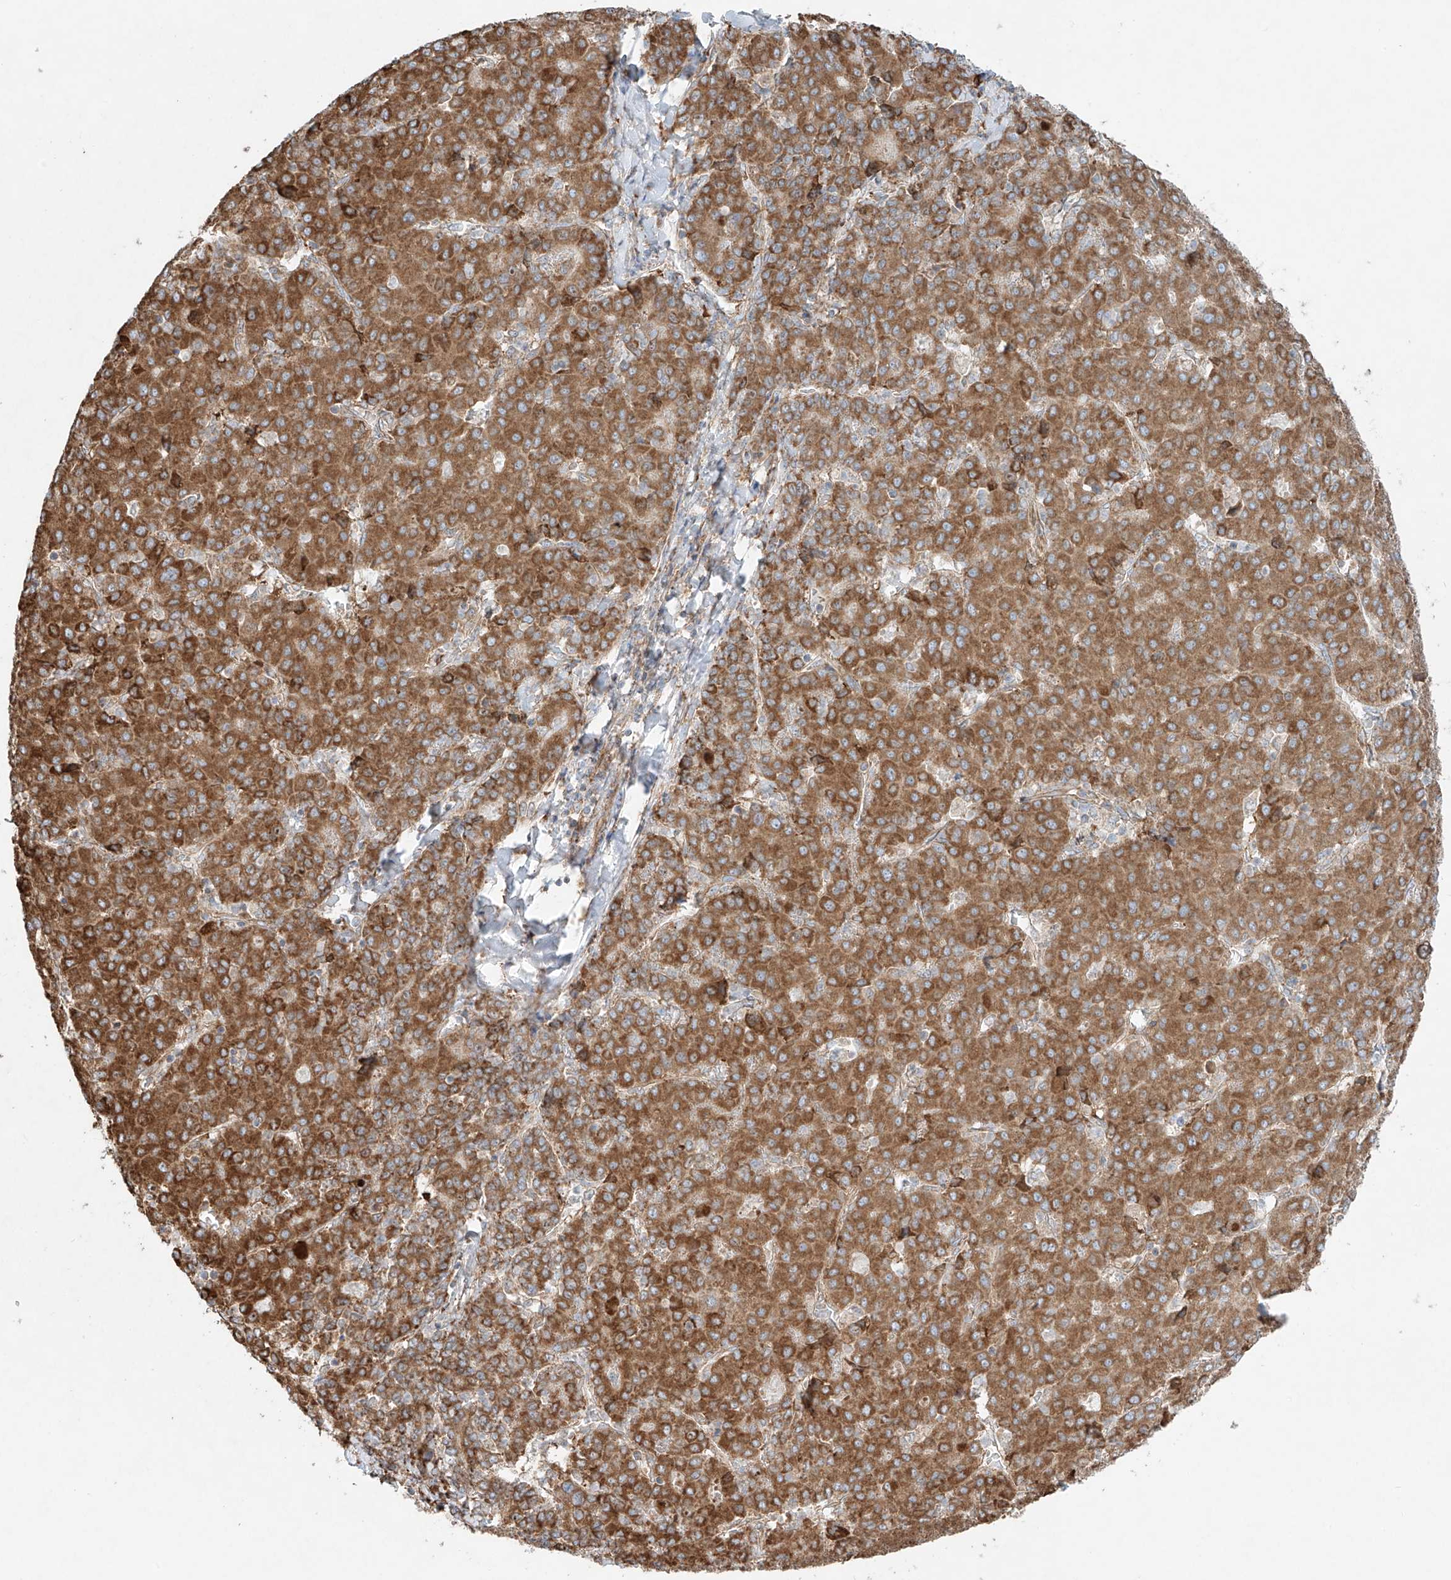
{"staining": {"intensity": "moderate", "quantity": ">75%", "location": "cytoplasmic/membranous"}, "tissue": "liver cancer", "cell_type": "Tumor cells", "image_type": "cancer", "snomed": [{"axis": "morphology", "description": "Carcinoma, Hepatocellular, NOS"}, {"axis": "topography", "description": "Liver"}], "caption": "DAB immunohistochemical staining of human liver cancer (hepatocellular carcinoma) reveals moderate cytoplasmic/membranous protein positivity in about >75% of tumor cells. (DAB (3,3'-diaminobenzidine) = brown stain, brightfield microscopy at high magnification).", "gene": "EIPR1", "patient": {"sex": "male", "age": 65}}